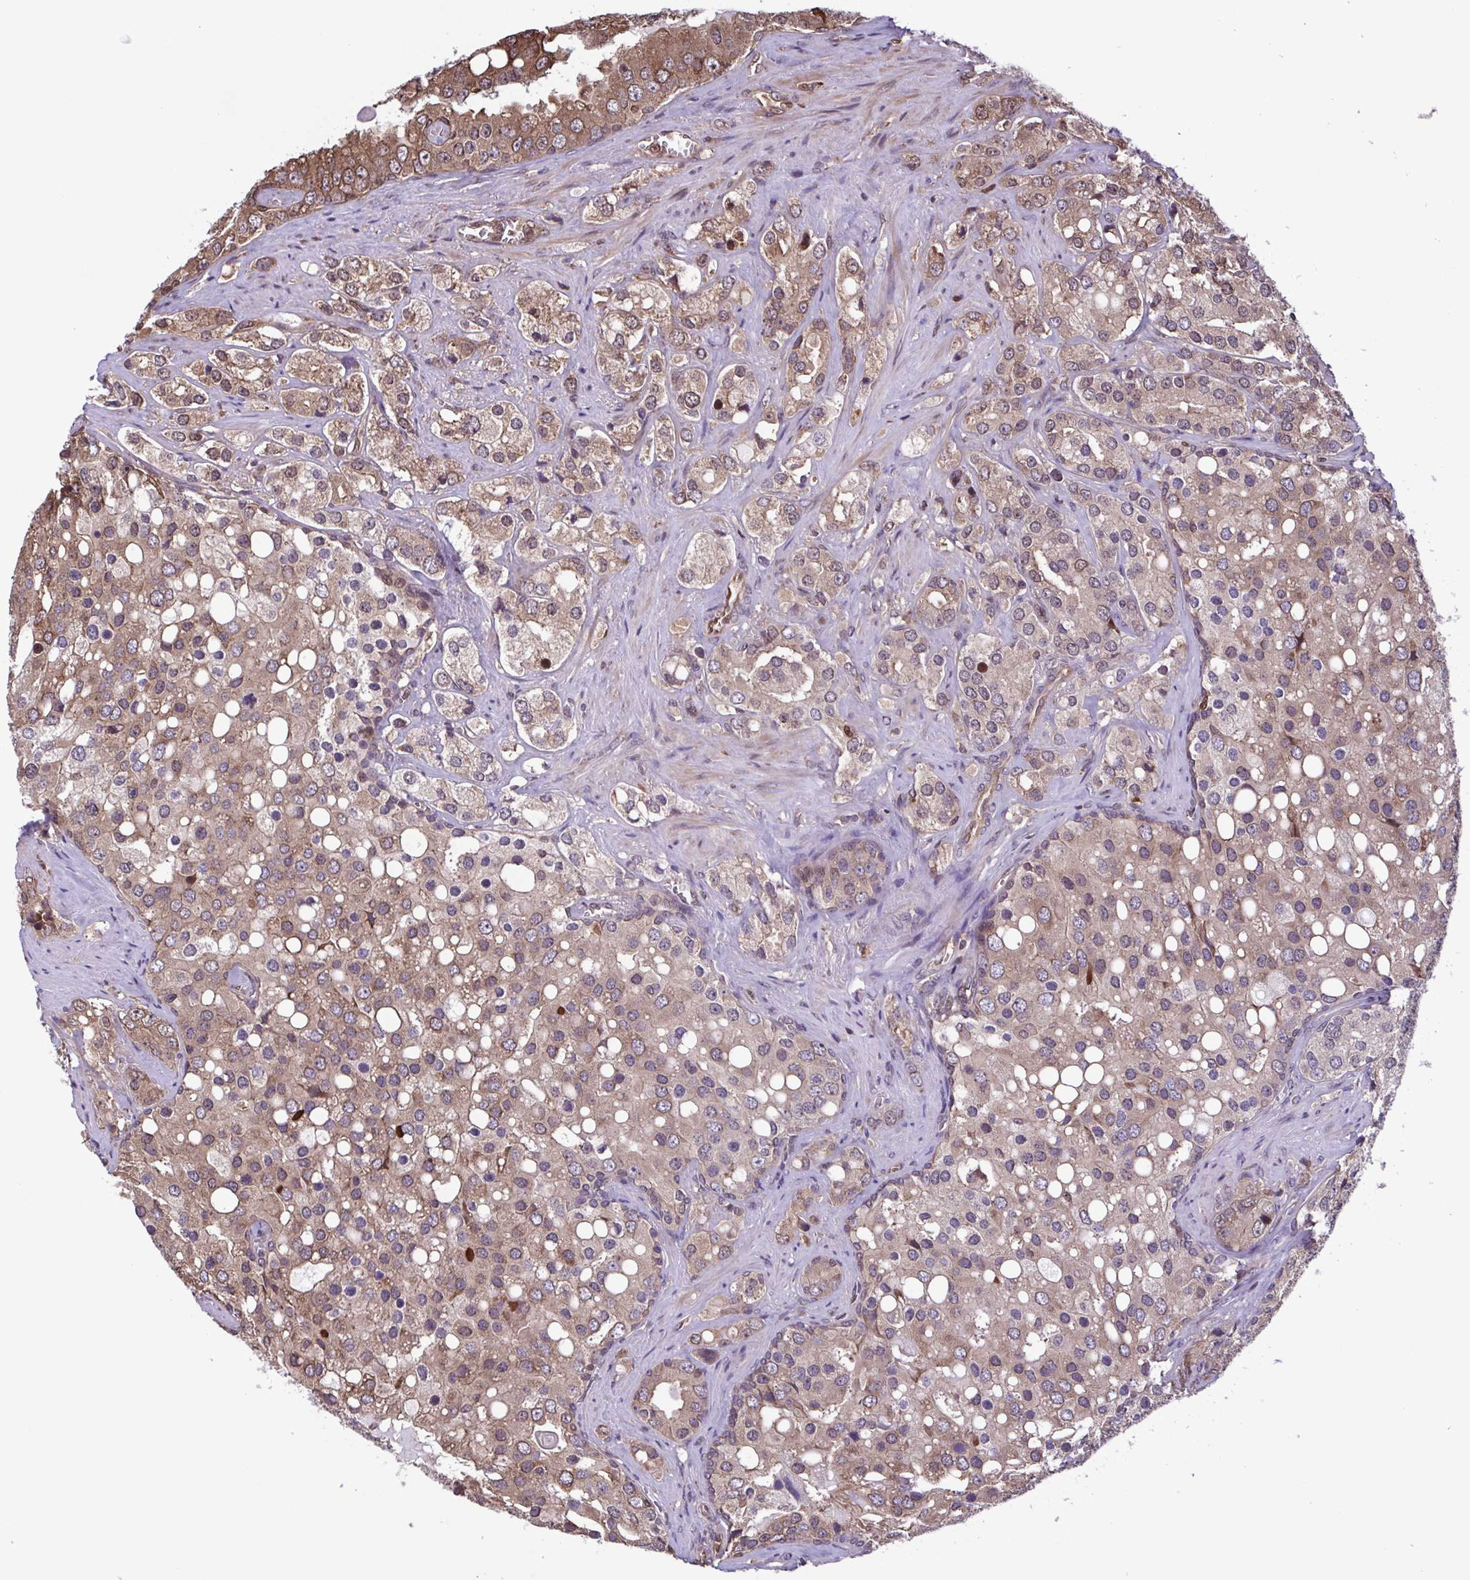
{"staining": {"intensity": "weak", "quantity": ">75%", "location": "cytoplasmic/membranous,nuclear"}, "tissue": "prostate cancer", "cell_type": "Tumor cells", "image_type": "cancer", "snomed": [{"axis": "morphology", "description": "Adenocarcinoma, High grade"}, {"axis": "topography", "description": "Prostate"}], "caption": "High-grade adenocarcinoma (prostate) stained for a protein (brown) exhibits weak cytoplasmic/membranous and nuclear positive staining in about >75% of tumor cells.", "gene": "SEC63", "patient": {"sex": "male", "age": 67}}